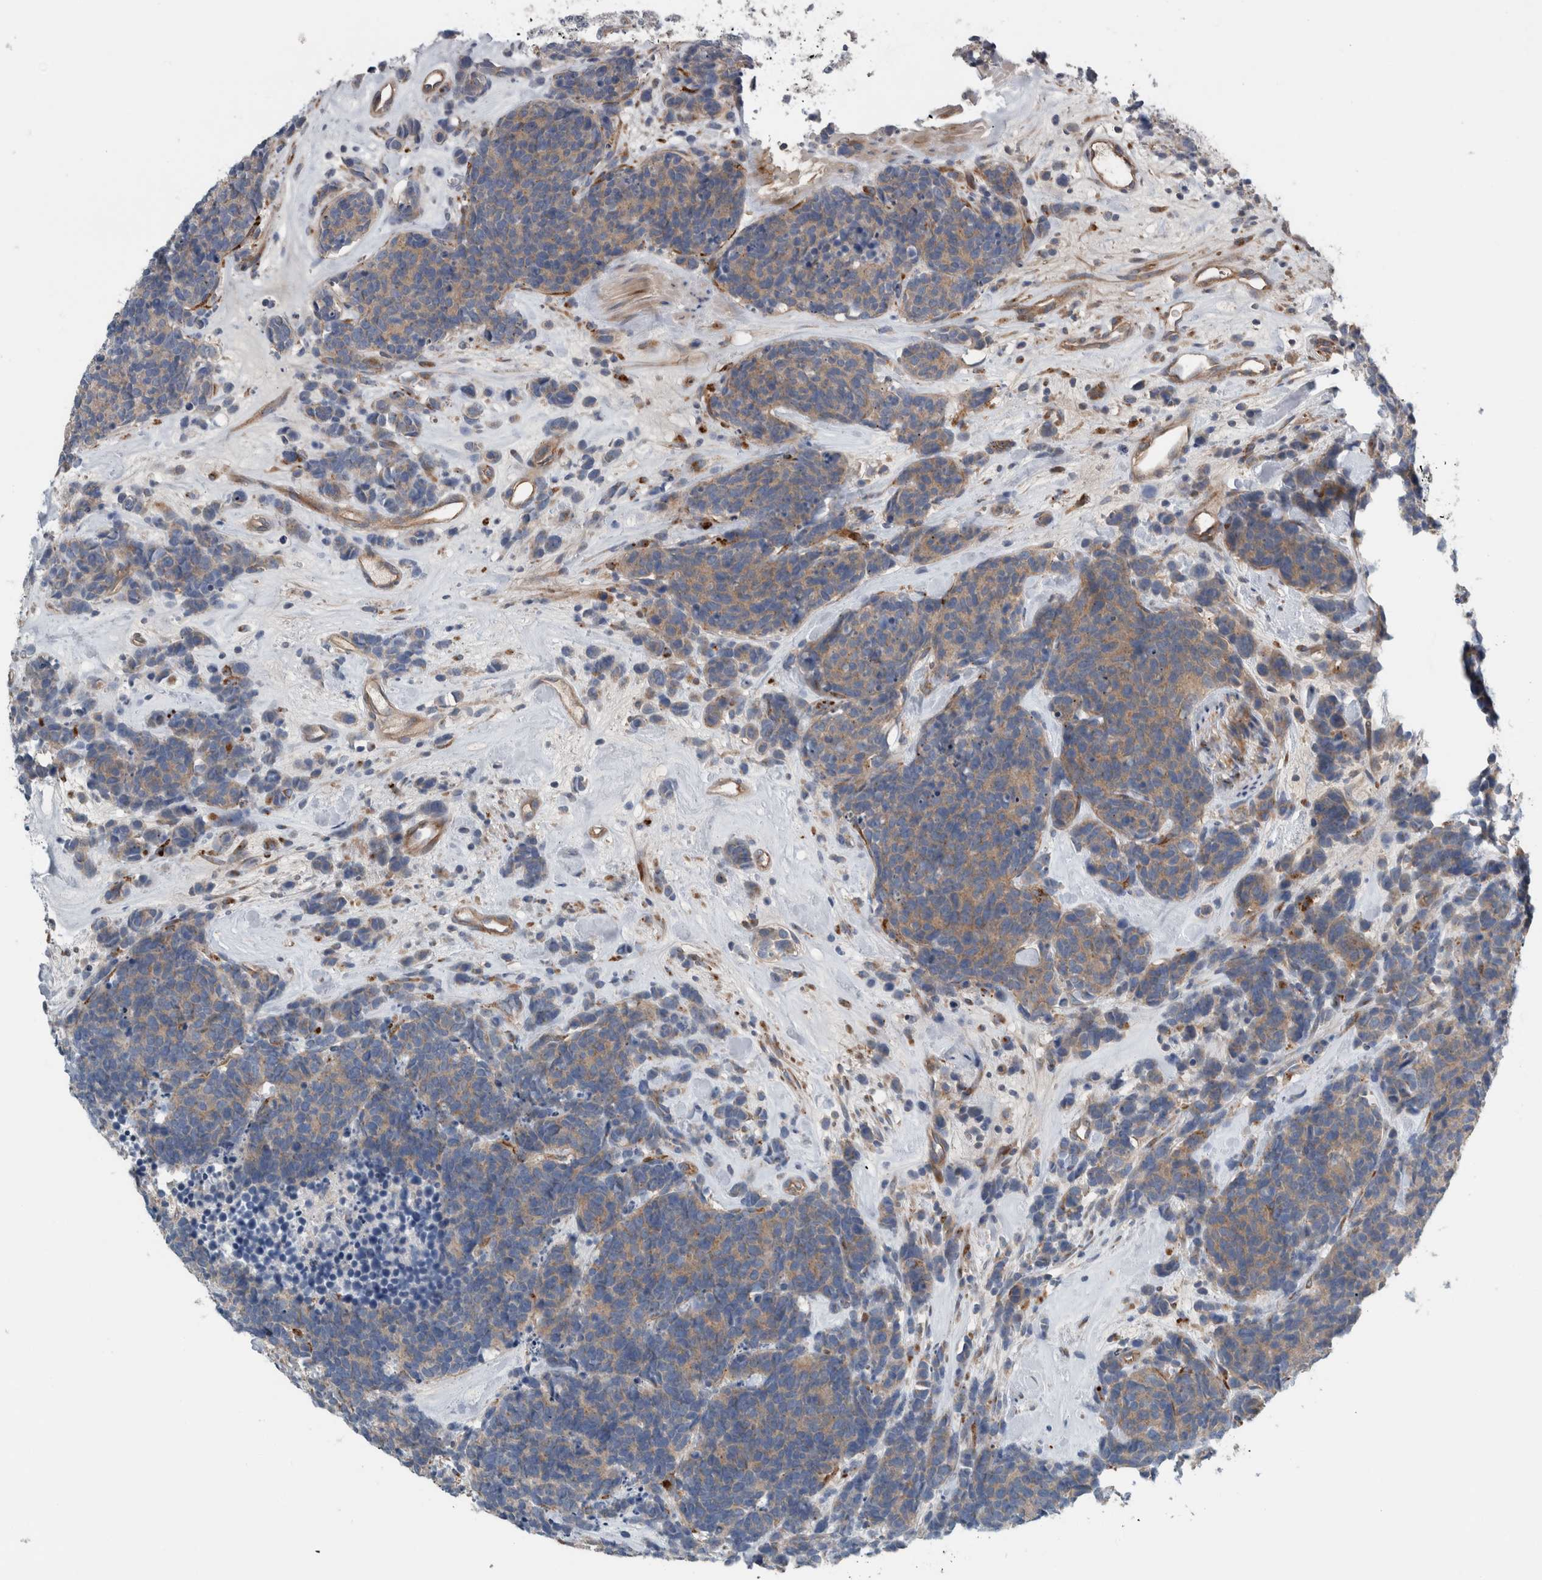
{"staining": {"intensity": "moderate", "quantity": ">75%", "location": "cytoplasmic/membranous"}, "tissue": "carcinoid", "cell_type": "Tumor cells", "image_type": "cancer", "snomed": [{"axis": "morphology", "description": "Carcinoma, NOS"}, {"axis": "morphology", "description": "Carcinoid, malignant, NOS"}, {"axis": "topography", "description": "Urinary bladder"}], "caption": "IHC photomicrograph of neoplastic tissue: human carcinoid stained using IHC exhibits medium levels of moderate protein expression localized specifically in the cytoplasmic/membranous of tumor cells, appearing as a cytoplasmic/membranous brown color.", "gene": "GLT8D2", "patient": {"sex": "male", "age": 57}}